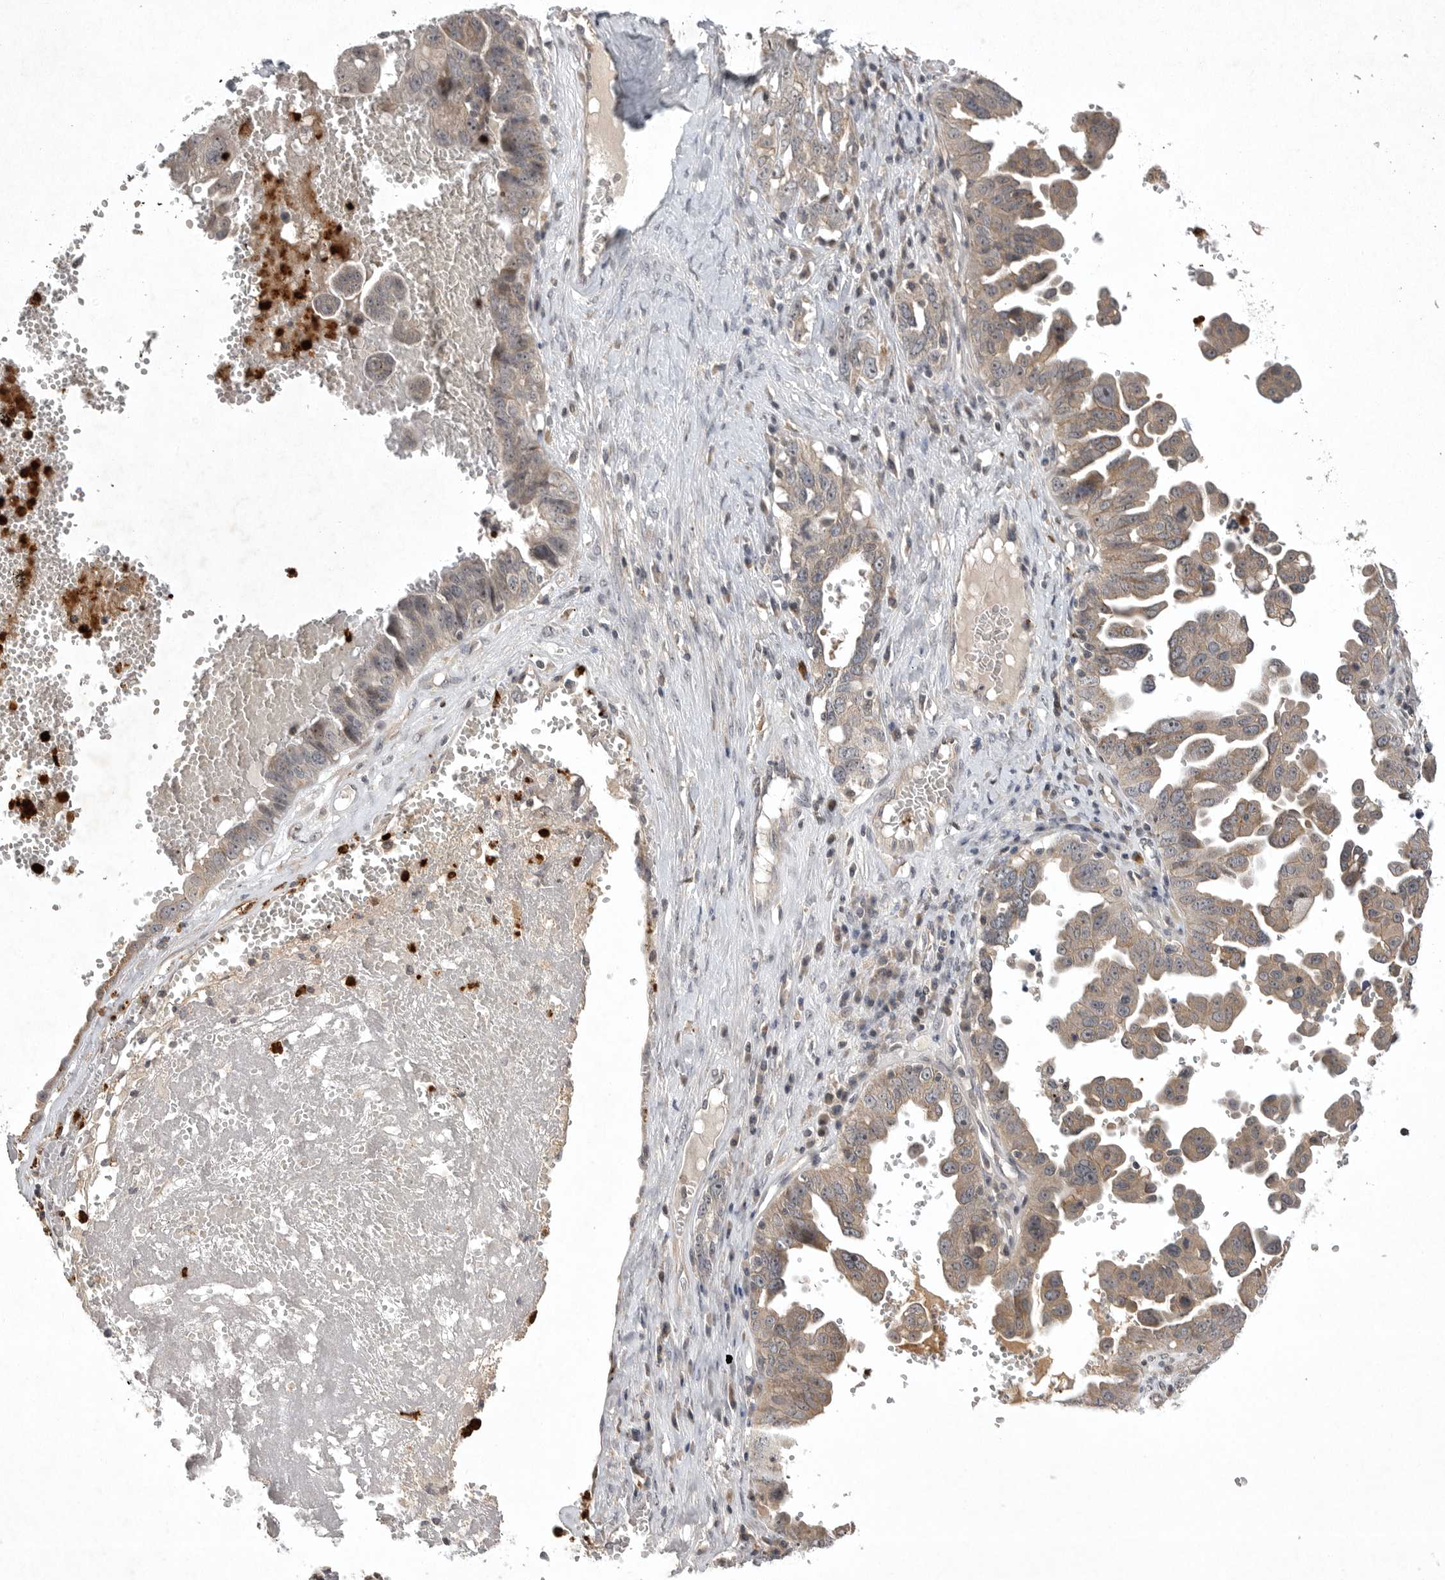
{"staining": {"intensity": "weak", "quantity": "25%-75%", "location": "cytoplasmic/membranous"}, "tissue": "ovarian cancer", "cell_type": "Tumor cells", "image_type": "cancer", "snomed": [{"axis": "morphology", "description": "Carcinoma, endometroid"}, {"axis": "topography", "description": "Ovary"}], "caption": "Immunohistochemical staining of ovarian cancer demonstrates weak cytoplasmic/membranous protein positivity in approximately 25%-75% of tumor cells.", "gene": "UBE3D", "patient": {"sex": "female", "age": 62}}